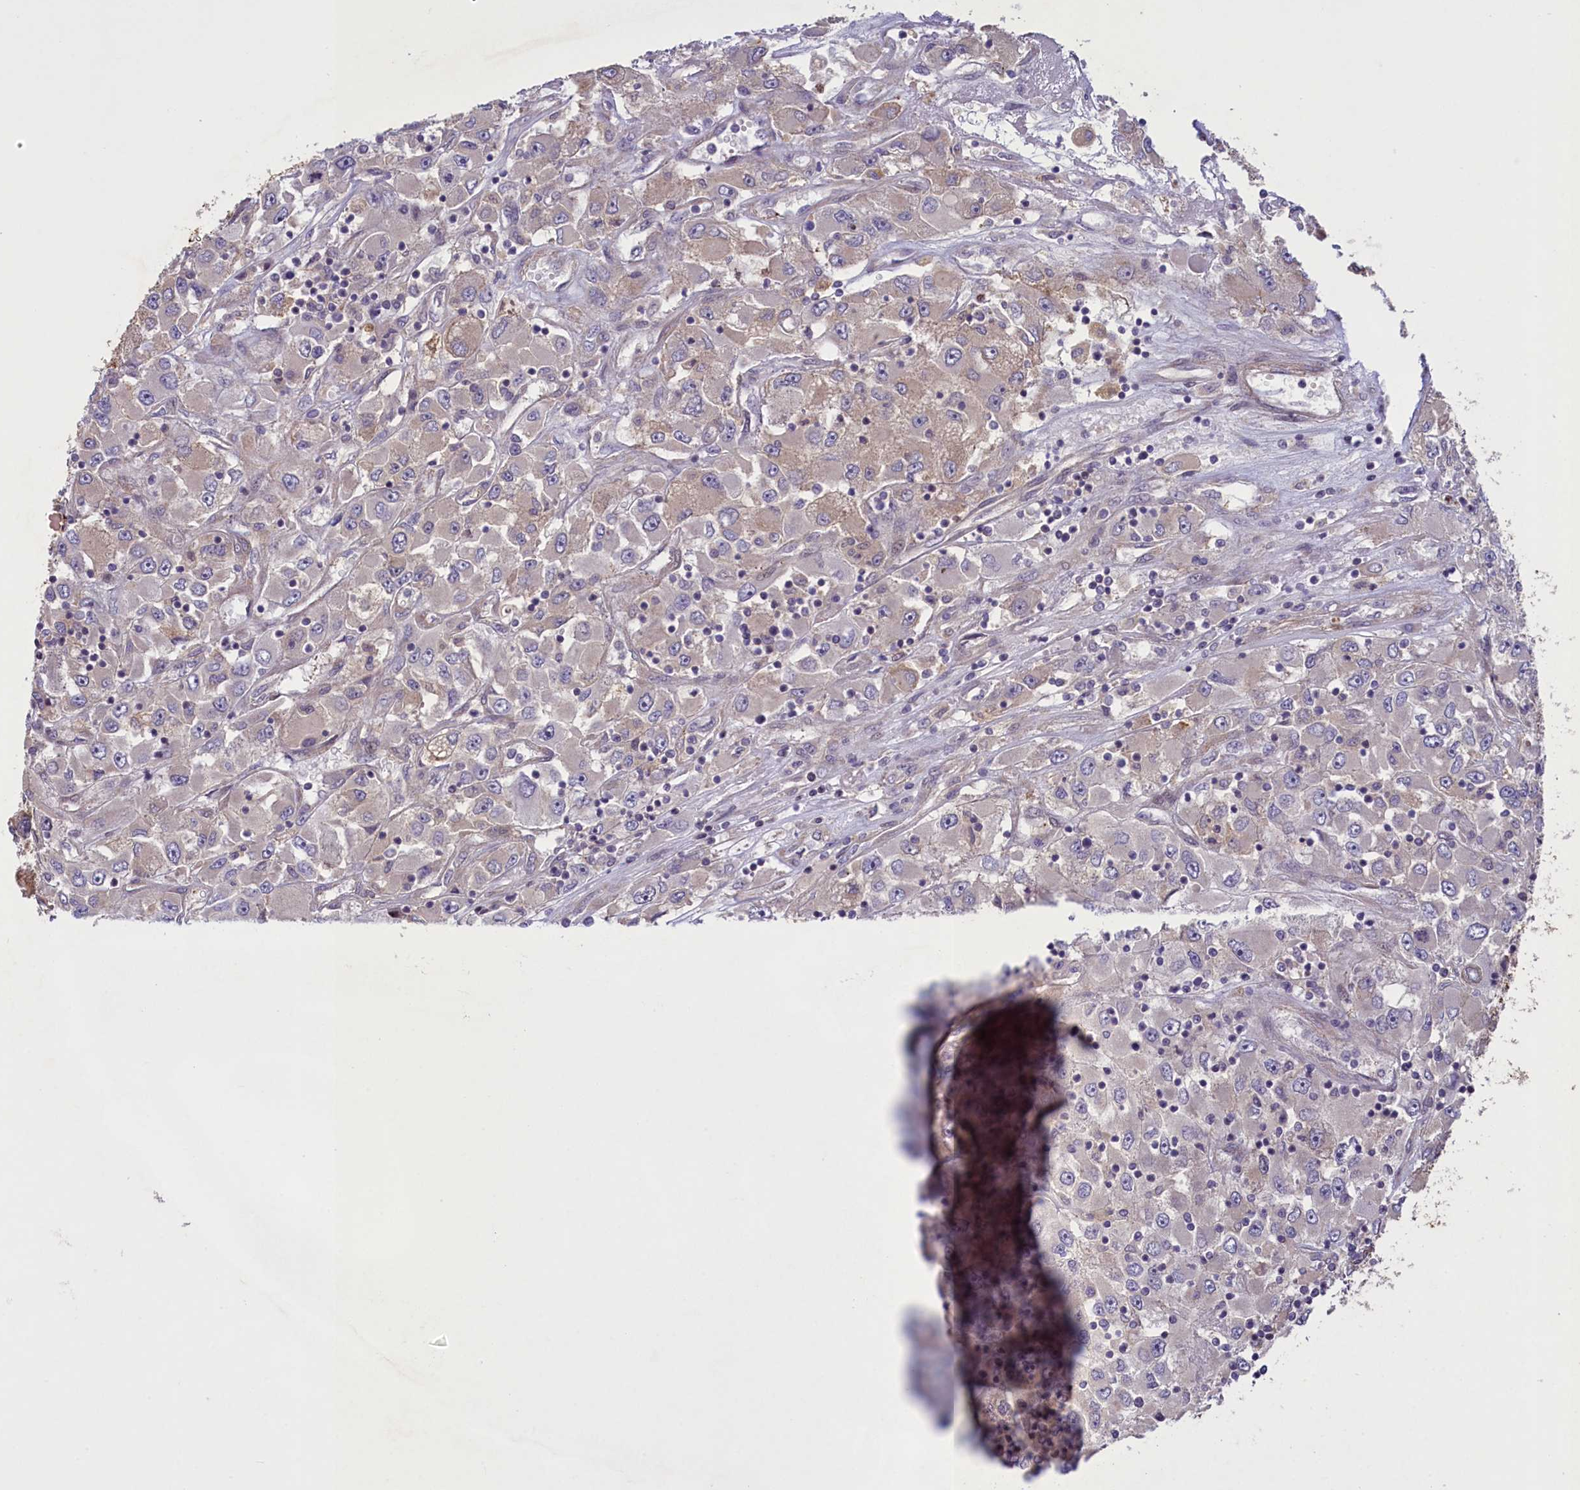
{"staining": {"intensity": "negative", "quantity": "none", "location": "none"}, "tissue": "renal cancer", "cell_type": "Tumor cells", "image_type": "cancer", "snomed": [{"axis": "morphology", "description": "Adenocarcinoma, NOS"}, {"axis": "topography", "description": "Kidney"}], "caption": "High power microscopy photomicrograph of an IHC photomicrograph of renal cancer, revealing no significant staining in tumor cells.", "gene": "MAN2C1", "patient": {"sex": "female", "age": 52}}